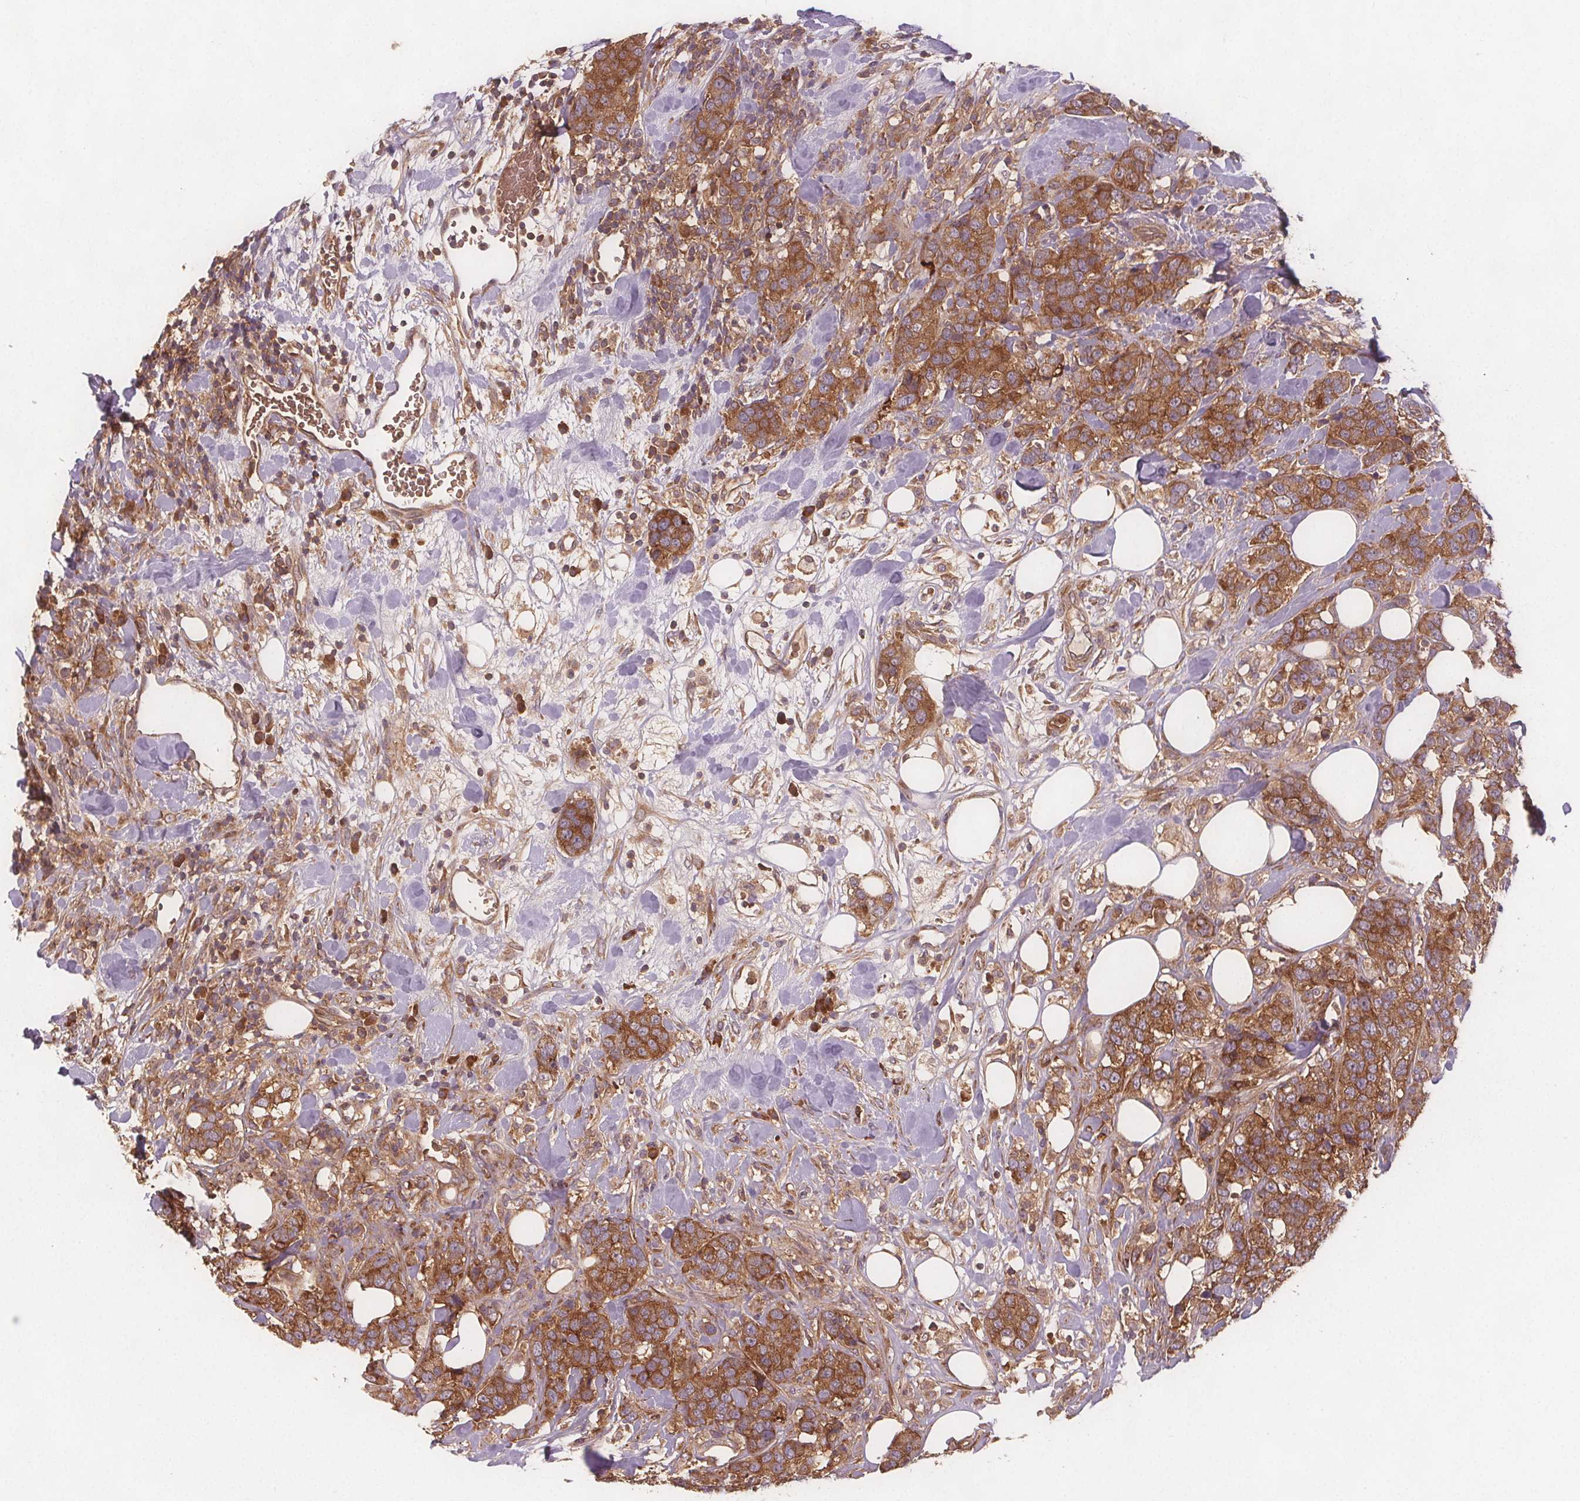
{"staining": {"intensity": "moderate", "quantity": ">75%", "location": "cytoplasmic/membranous"}, "tissue": "breast cancer", "cell_type": "Tumor cells", "image_type": "cancer", "snomed": [{"axis": "morphology", "description": "Lobular carcinoma"}, {"axis": "topography", "description": "Breast"}], "caption": "DAB (3,3'-diaminobenzidine) immunohistochemical staining of human breast cancer reveals moderate cytoplasmic/membranous protein expression in approximately >75% of tumor cells. The staining was performed using DAB (3,3'-diaminobenzidine) to visualize the protein expression in brown, while the nuclei were stained in blue with hematoxylin (Magnification: 20x).", "gene": "EIF3D", "patient": {"sex": "female", "age": 59}}